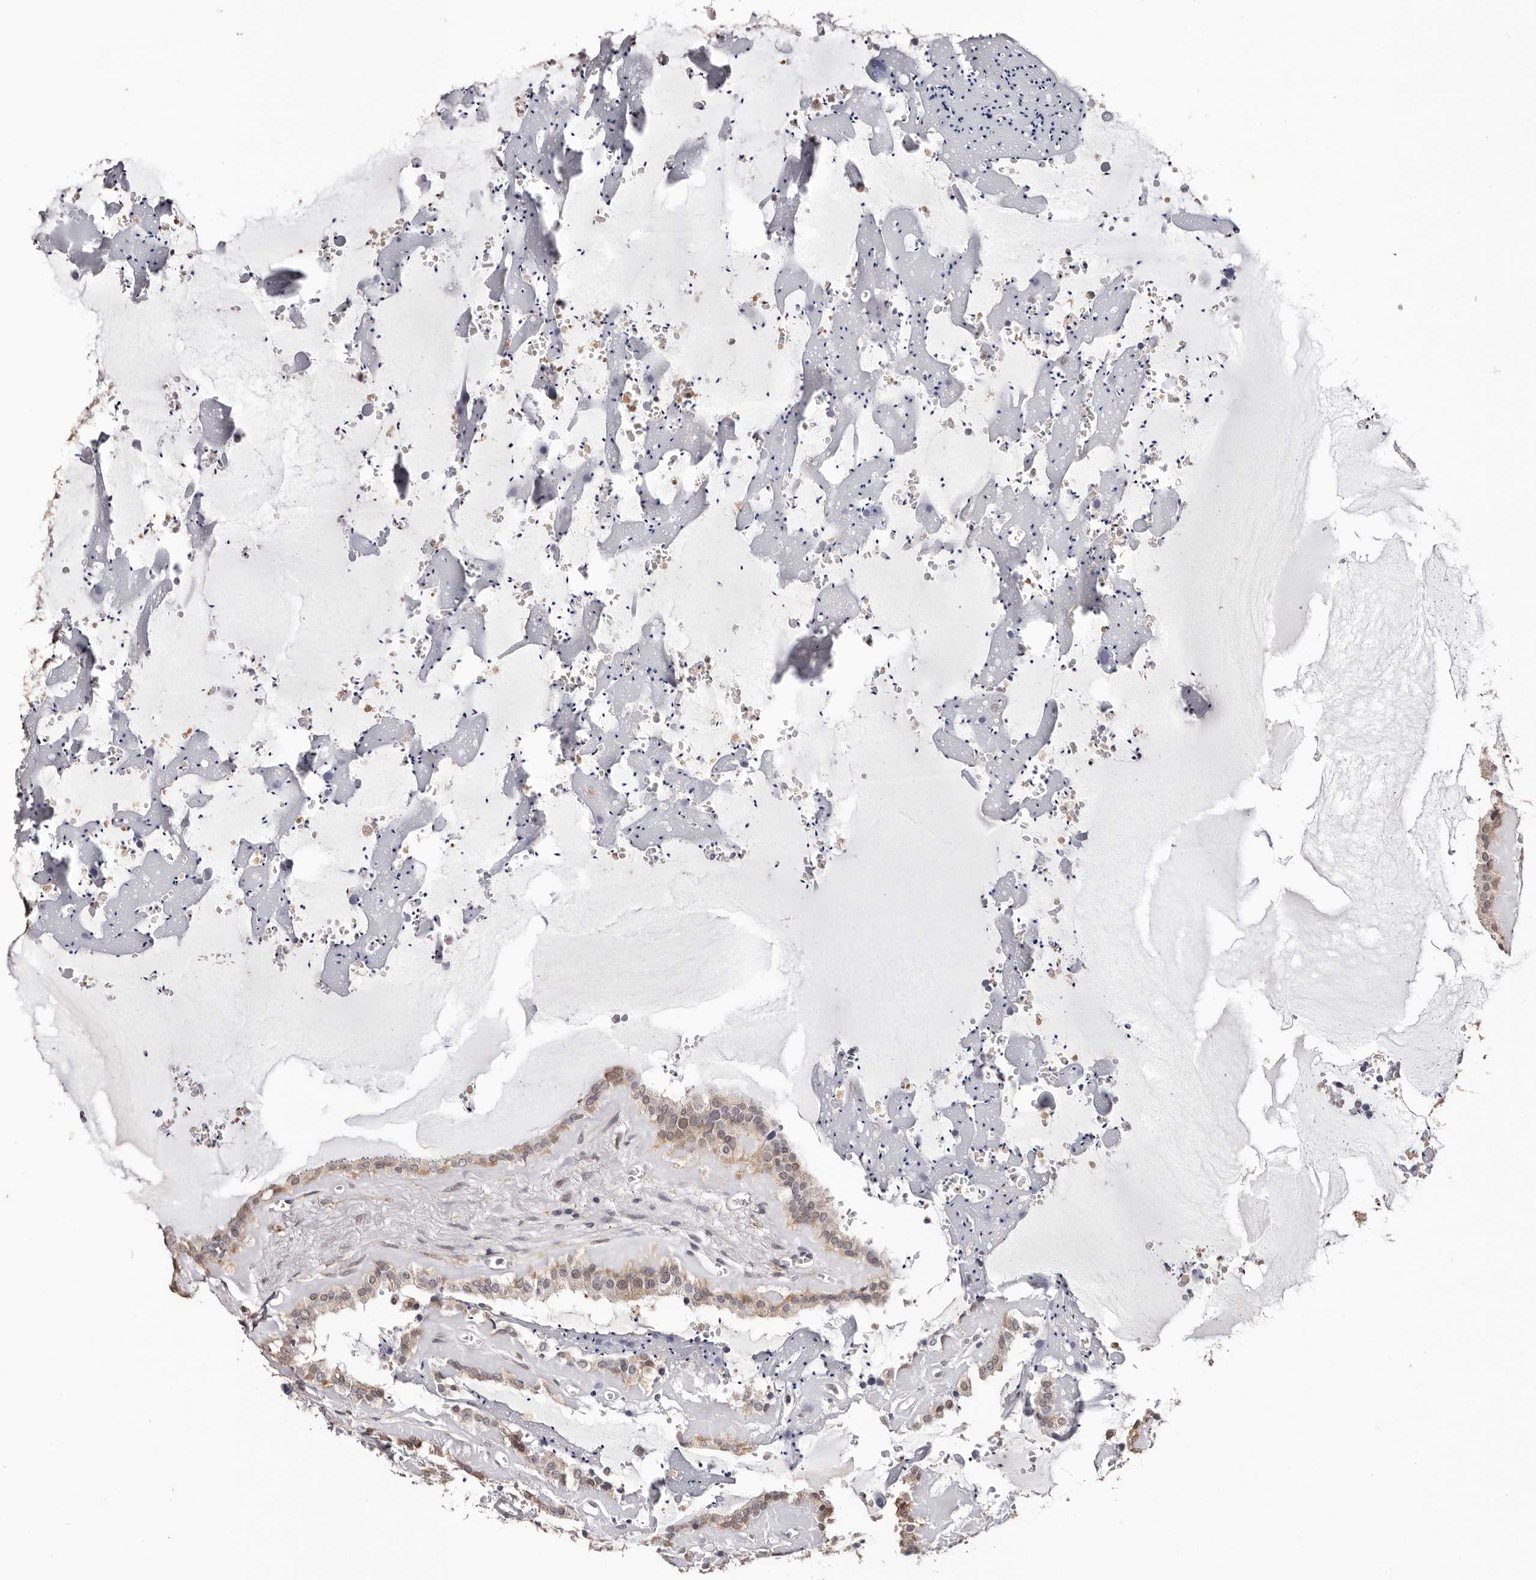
{"staining": {"intensity": "weak", "quantity": "25%-75%", "location": "cytoplasmic/membranous"}, "tissue": "seminal vesicle", "cell_type": "Glandular cells", "image_type": "normal", "snomed": [{"axis": "morphology", "description": "Normal tissue, NOS"}, {"axis": "topography", "description": "Prostate"}, {"axis": "topography", "description": "Seminal veicle"}], "caption": "Weak cytoplasmic/membranous staining is identified in approximately 25%-75% of glandular cells in benign seminal vesicle.", "gene": "TYW3", "patient": {"sex": "male", "age": 59}}